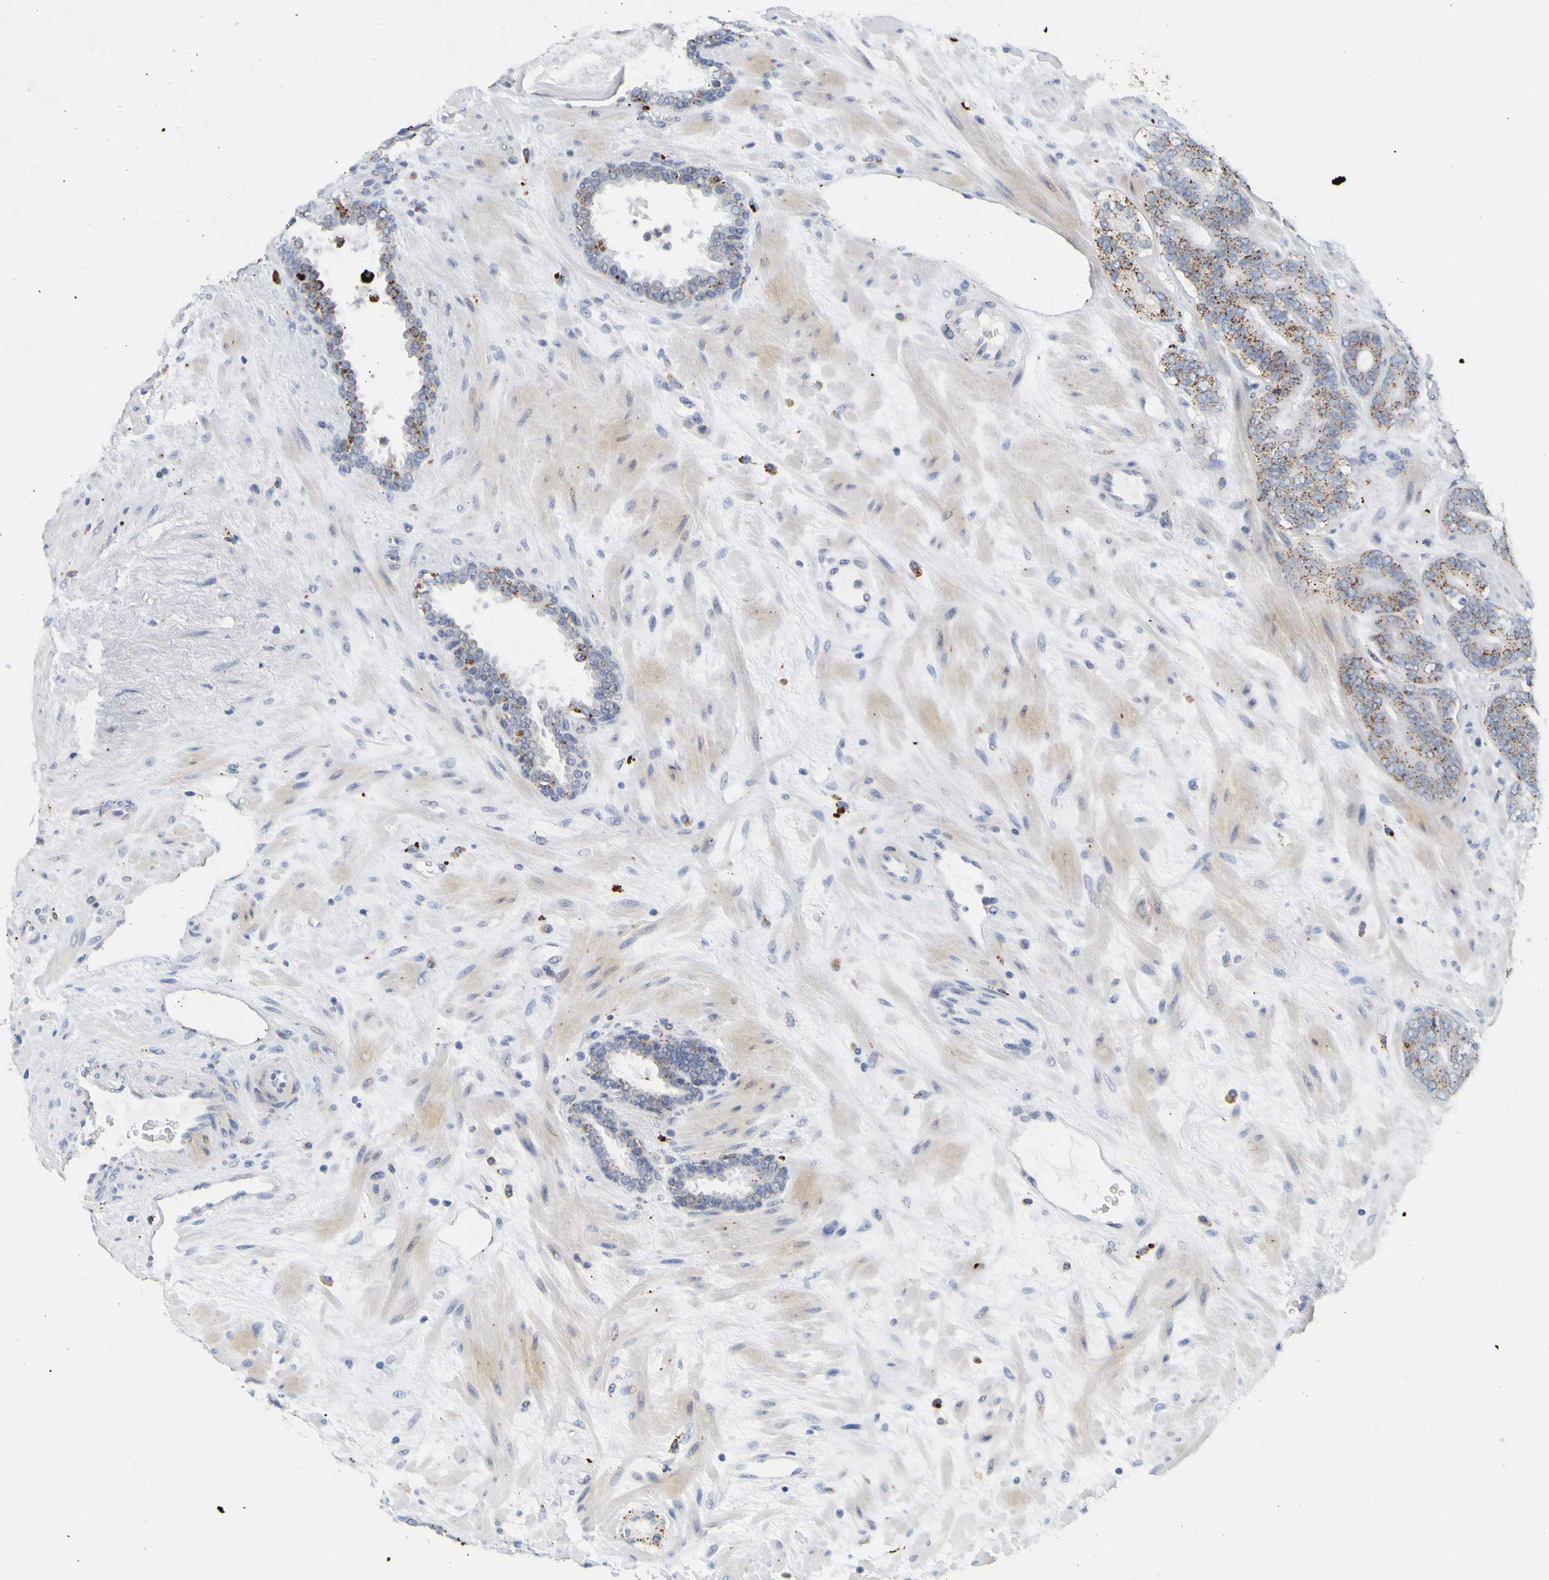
{"staining": {"intensity": "moderate", "quantity": "25%-75%", "location": "cytoplasmic/membranous"}, "tissue": "prostate cancer", "cell_type": "Tumor cells", "image_type": "cancer", "snomed": [{"axis": "morphology", "description": "Adenocarcinoma, Low grade"}, {"axis": "topography", "description": "Prostate"}], "caption": "Prostate cancer (adenocarcinoma (low-grade)) stained with a brown dye exhibits moderate cytoplasmic/membranous positive staining in approximately 25%-75% of tumor cells.", "gene": "TPH1", "patient": {"sex": "male", "age": 63}}